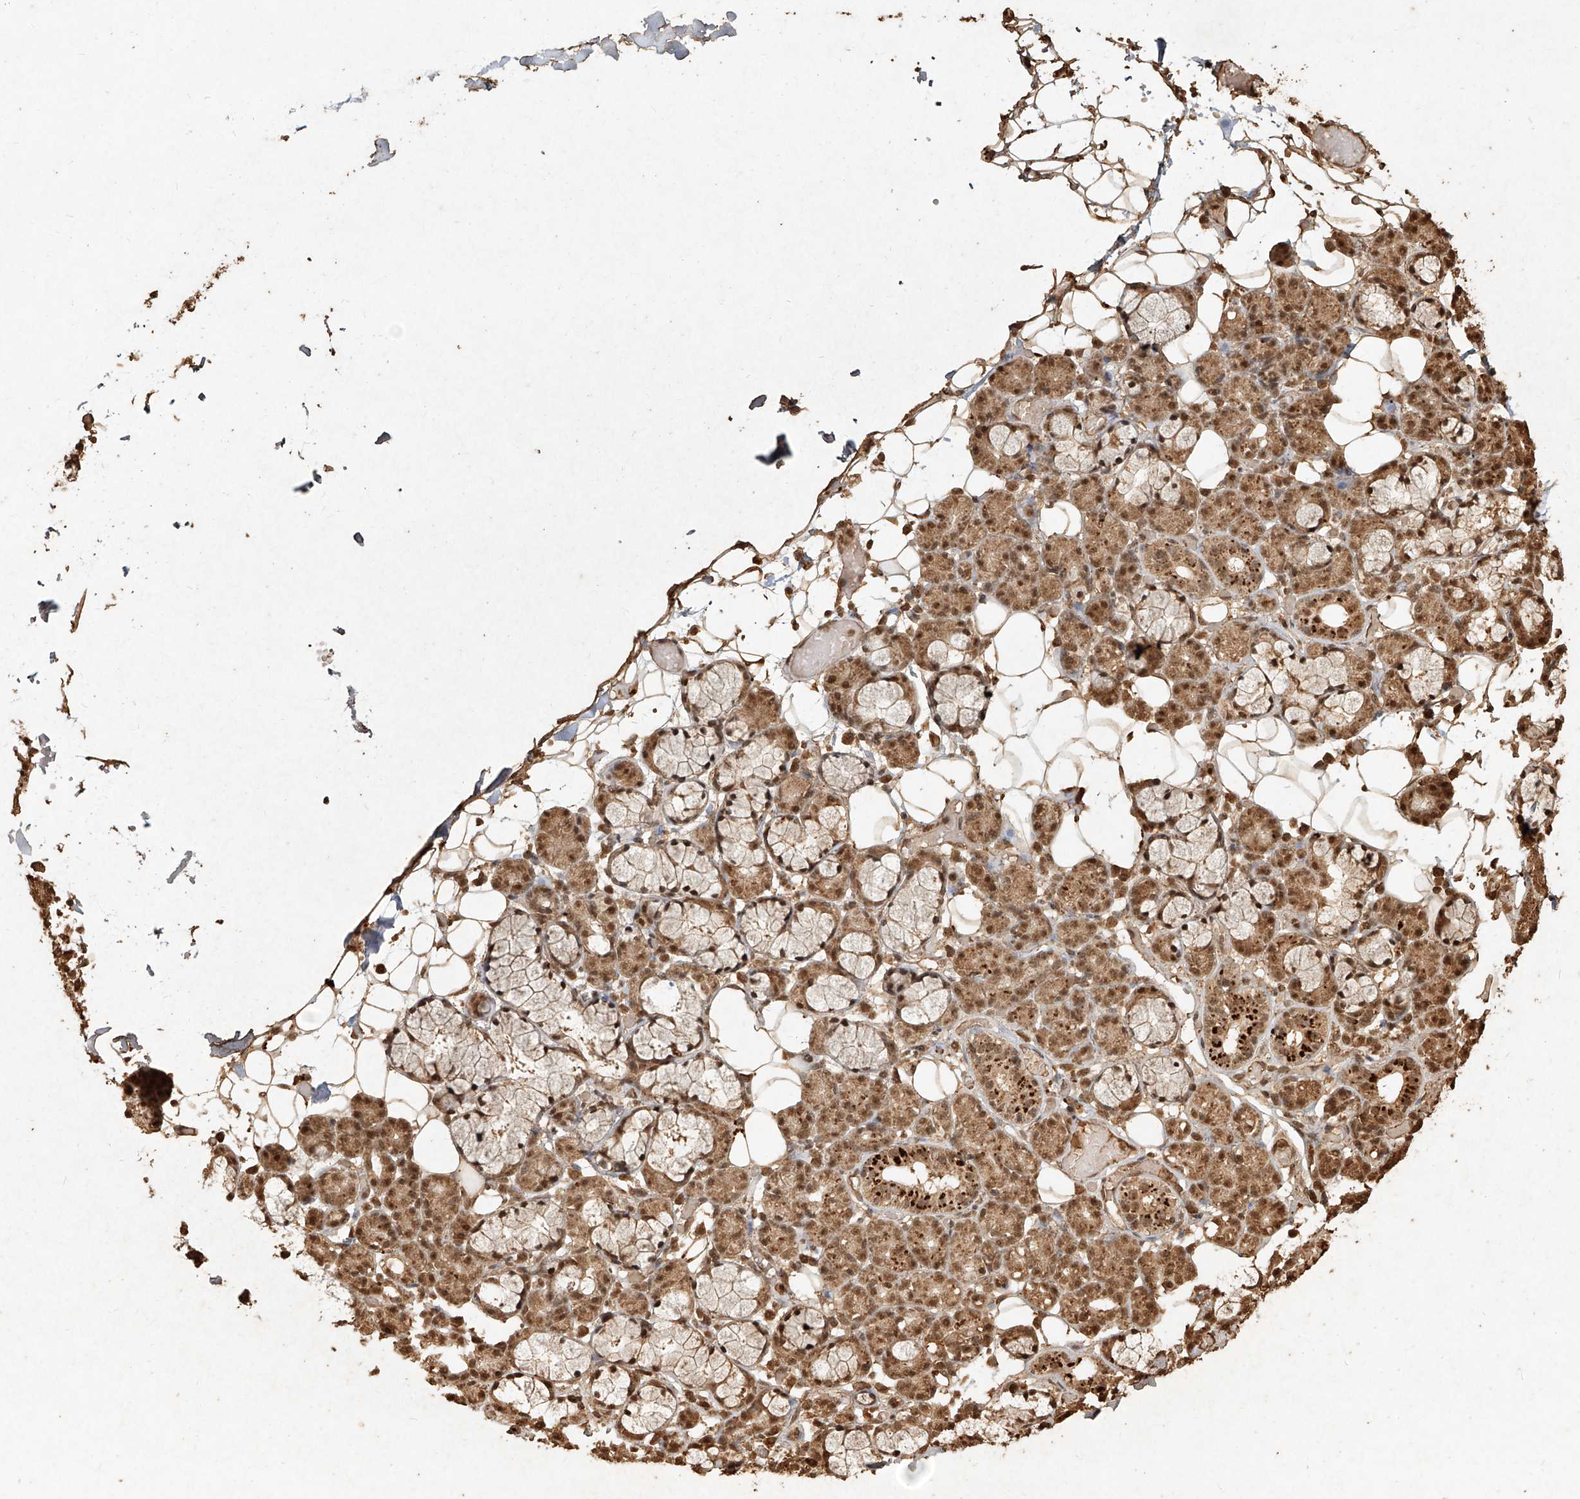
{"staining": {"intensity": "moderate", "quantity": ">75%", "location": "cytoplasmic/membranous,nuclear"}, "tissue": "salivary gland", "cell_type": "Glandular cells", "image_type": "normal", "snomed": [{"axis": "morphology", "description": "Normal tissue, NOS"}, {"axis": "topography", "description": "Salivary gland"}], "caption": "IHC staining of unremarkable salivary gland, which demonstrates medium levels of moderate cytoplasmic/membranous,nuclear positivity in about >75% of glandular cells indicating moderate cytoplasmic/membranous,nuclear protein expression. The staining was performed using DAB (brown) for protein detection and nuclei were counterstained in hematoxylin (blue).", "gene": "UBE2K", "patient": {"sex": "male", "age": 63}}